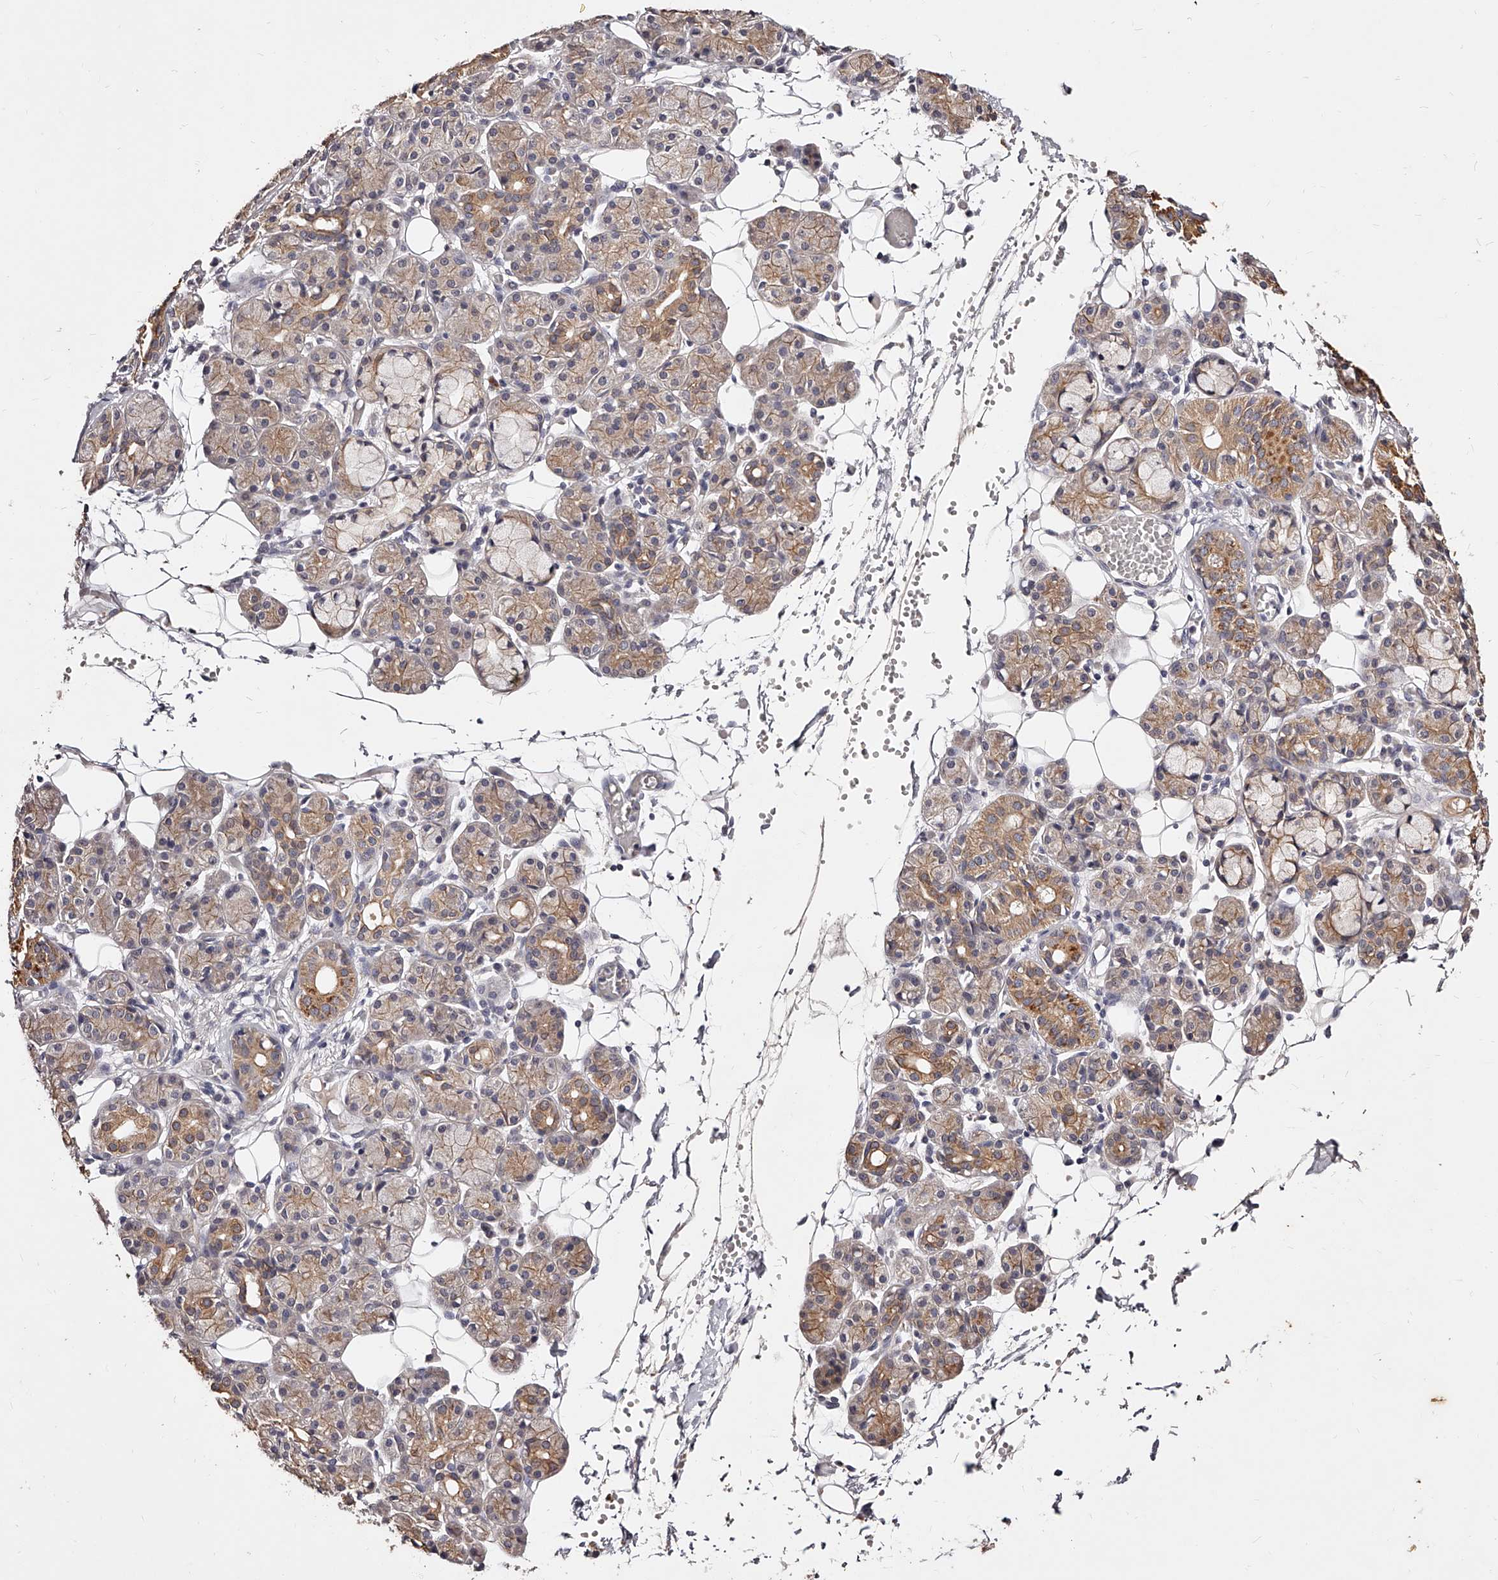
{"staining": {"intensity": "moderate", "quantity": "25%-75%", "location": "cytoplasmic/membranous"}, "tissue": "salivary gland", "cell_type": "Glandular cells", "image_type": "normal", "snomed": [{"axis": "morphology", "description": "Normal tissue, NOS"}, {"axis": "topography", "description": "Salivary gland"}], "caption": "The immunohistochemical stain highlights moderate cytoplasmic/membranous expression in glandular cells of benign salivary gland. The protein of interest is shown in brown color, while the nuclei are stained blue.", "gene": "PHACTR1", "patient": {"sex": "male", "age": 63}}